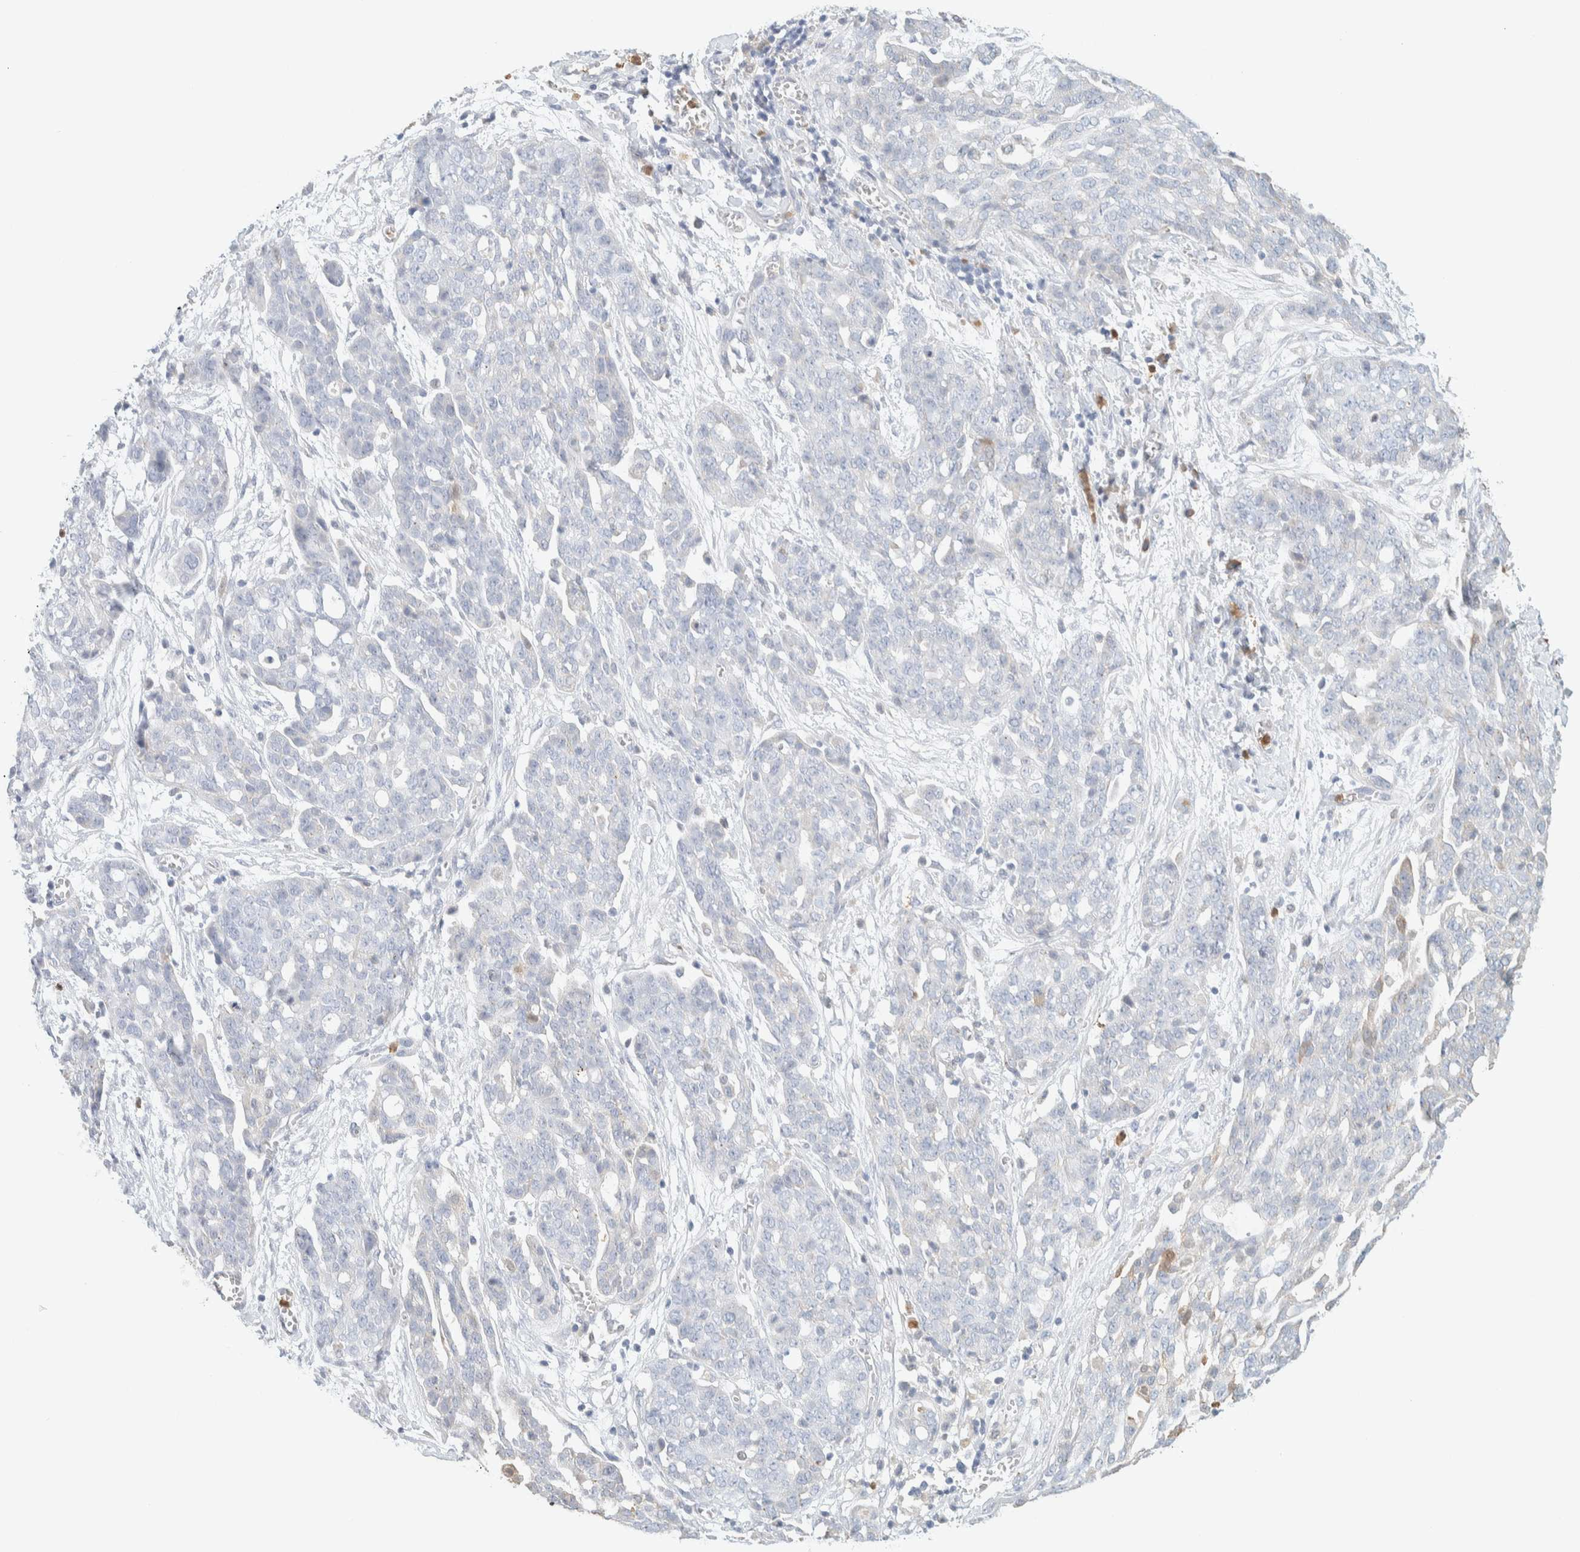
{"staining": {"intensity": "negative", "quantity": "none", "location": "none"}, "tissue": "ovarian cancer", "cell_type": "Tumor cells", "image_type": "cancer", "snomed": [{"axis": "morphology", "description": "Cystadenocarcinoma, serous, NOS"}, {"axis": "topography", "description": "Soft tissue"}, {"axis": "topography", "description": "Ovary"}], "caption": "Protein analysis of serous cystadenocarcinoma (ovarian) reveals no significant expression in tumor cells.", "gene": "TTC3", "patient": {"sex": "female", "age": 57}}